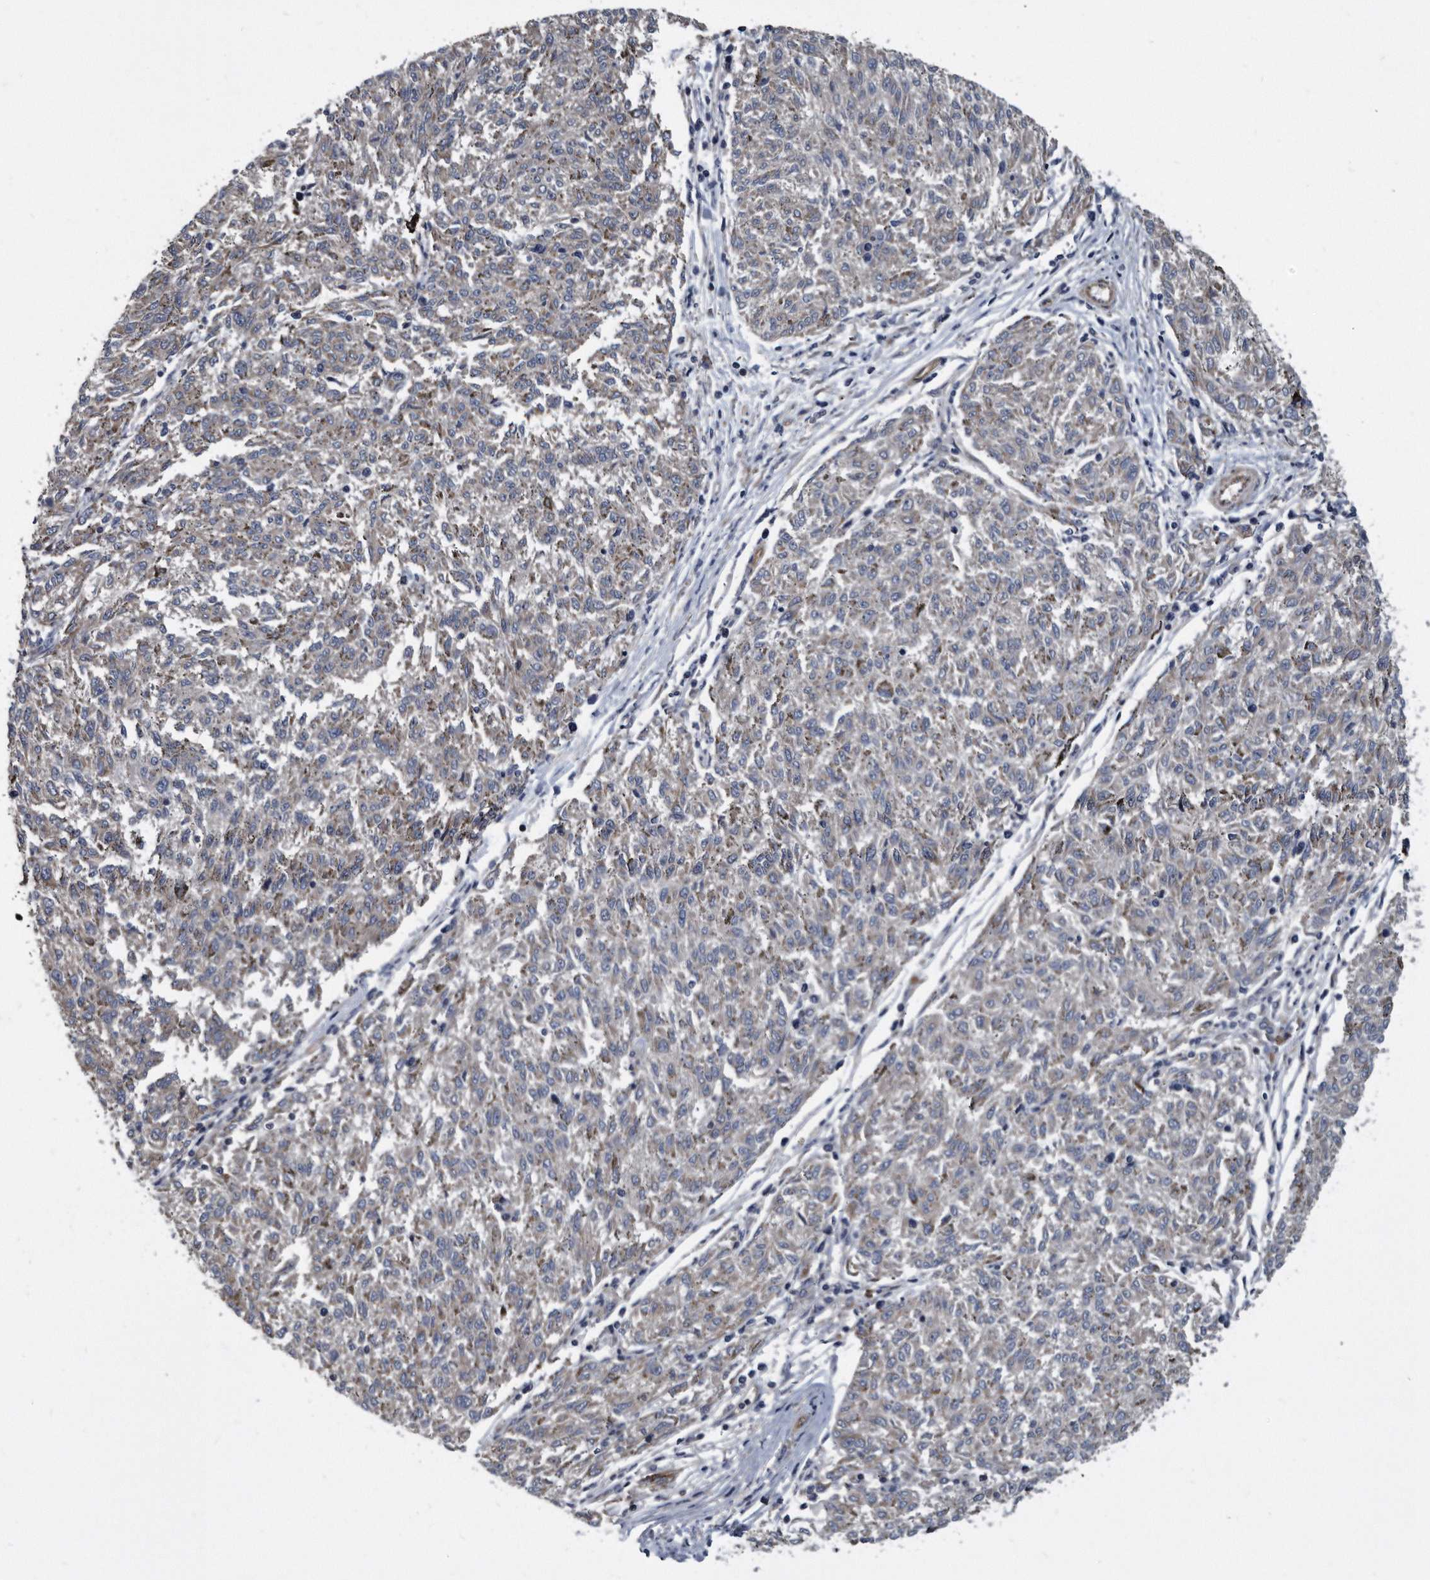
{"staining": {"intensity": "negative", "quantity": "none", "location": "none"}, "tissue": "melanoma", "cell_type": "Tumor cells", "image_type": "cancer", "snomed": [{"axis": "morphology", "description": "Malignant melanoma, NOS"}, {"axis": "topography", "description": "Skin"}], "caption": "Tumor cells are negative for protein expression in human melanoma. (DAB IHC with hematoxylin counter stain).", "gene": "ARMCX1", "patient": {"sex": "female", "age": 72}}